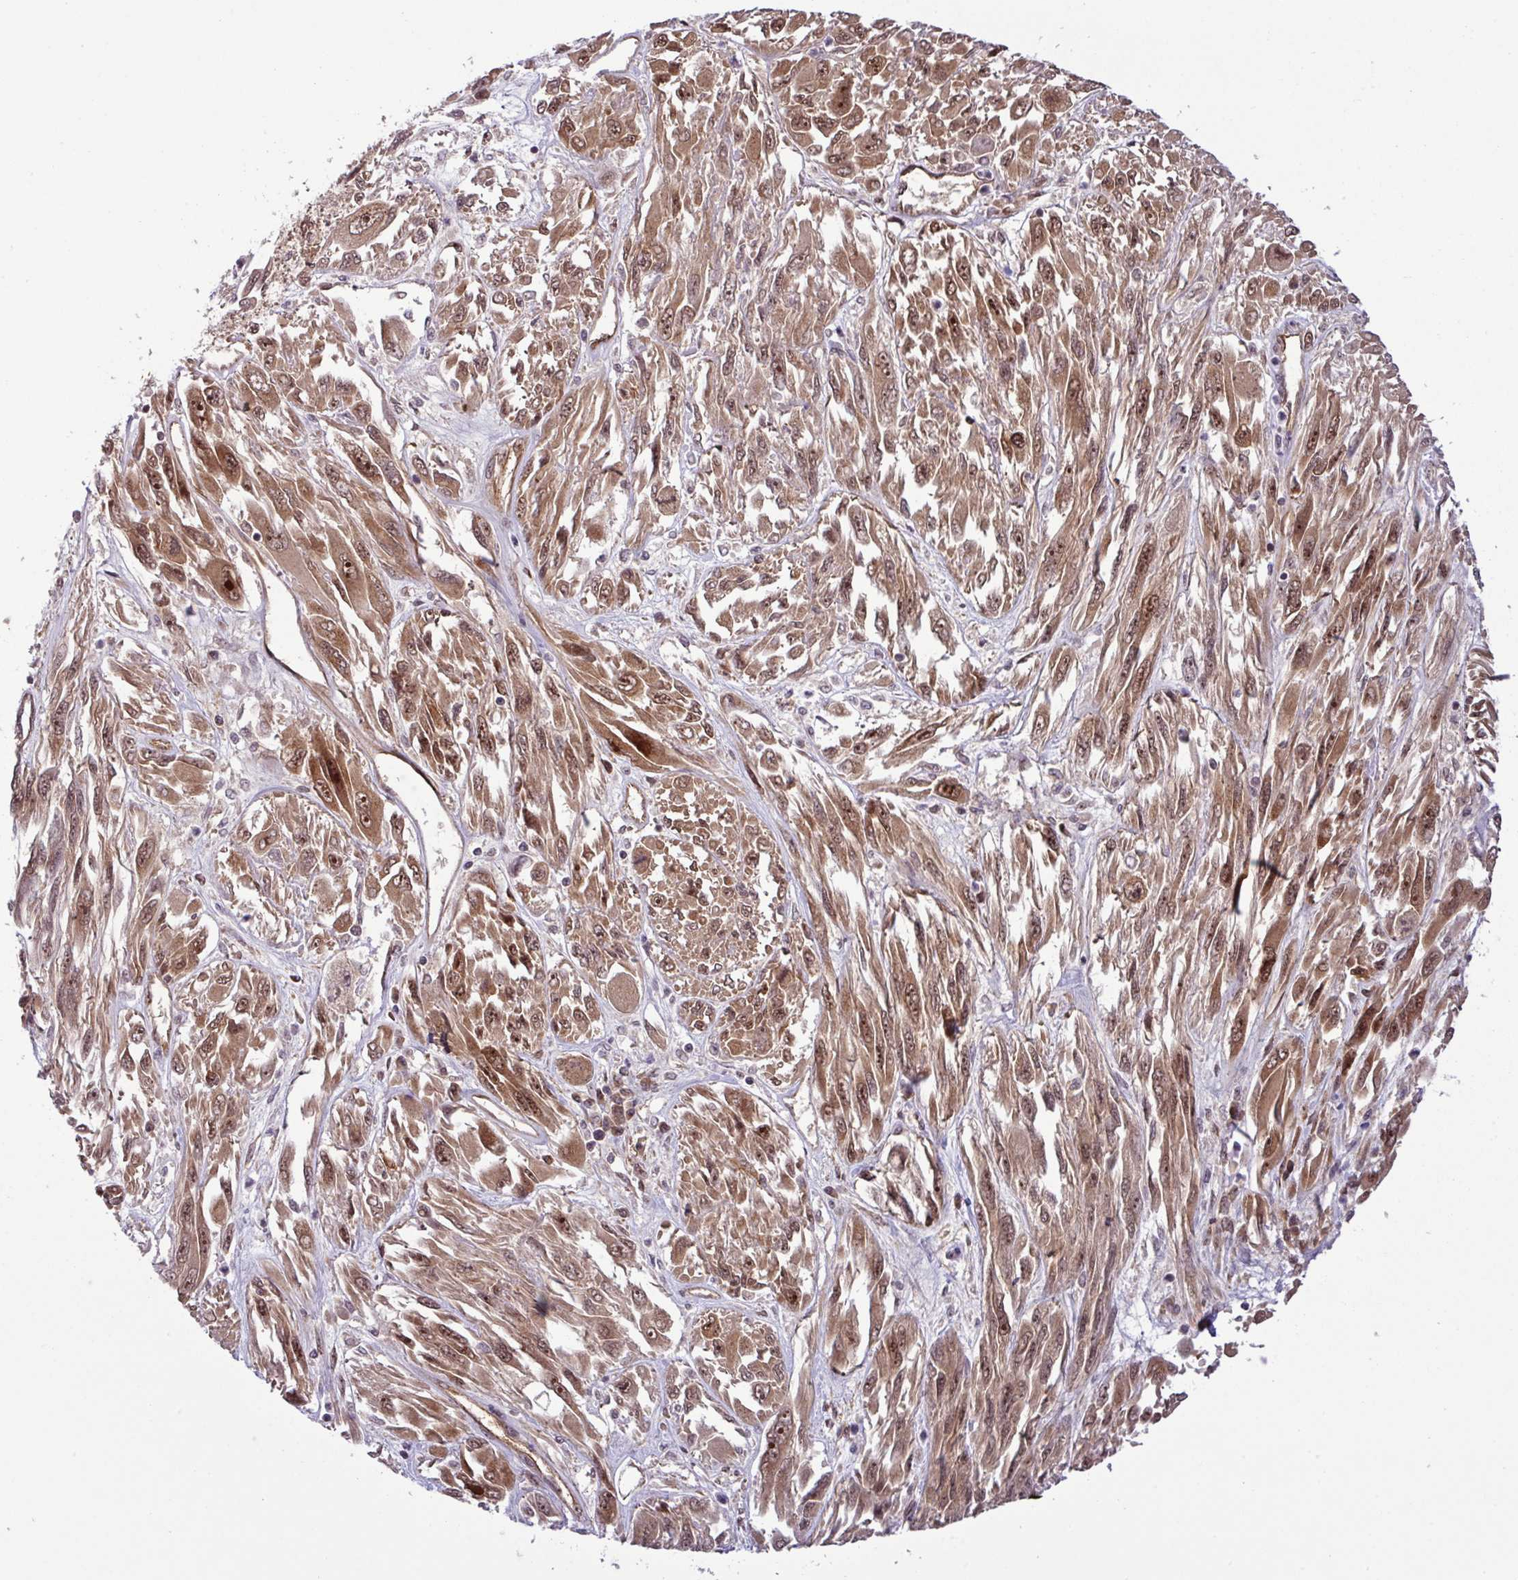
{"staining": {"intensity": "moderate", "quantity": ">75%", "location": "cytoplasmic/membranous,nuclear"}, "tissue": "melanoma", "cell_type": "Tumor cells", "image_type": "cancer", "snomed": [{"axis": "morphology", "description": "Malignant melanoma, NOS"}, {"axis": "topography", "description": "Skin"}], "caption": "Immunohistochemical staining of human melanoma demonstrates medium levels of moderate cytoplasmic/membranous and nuclear staining in about >75% of tumor cells.", "gene": "C7orf50", "patient": {"sex": "female", "age": 91}}